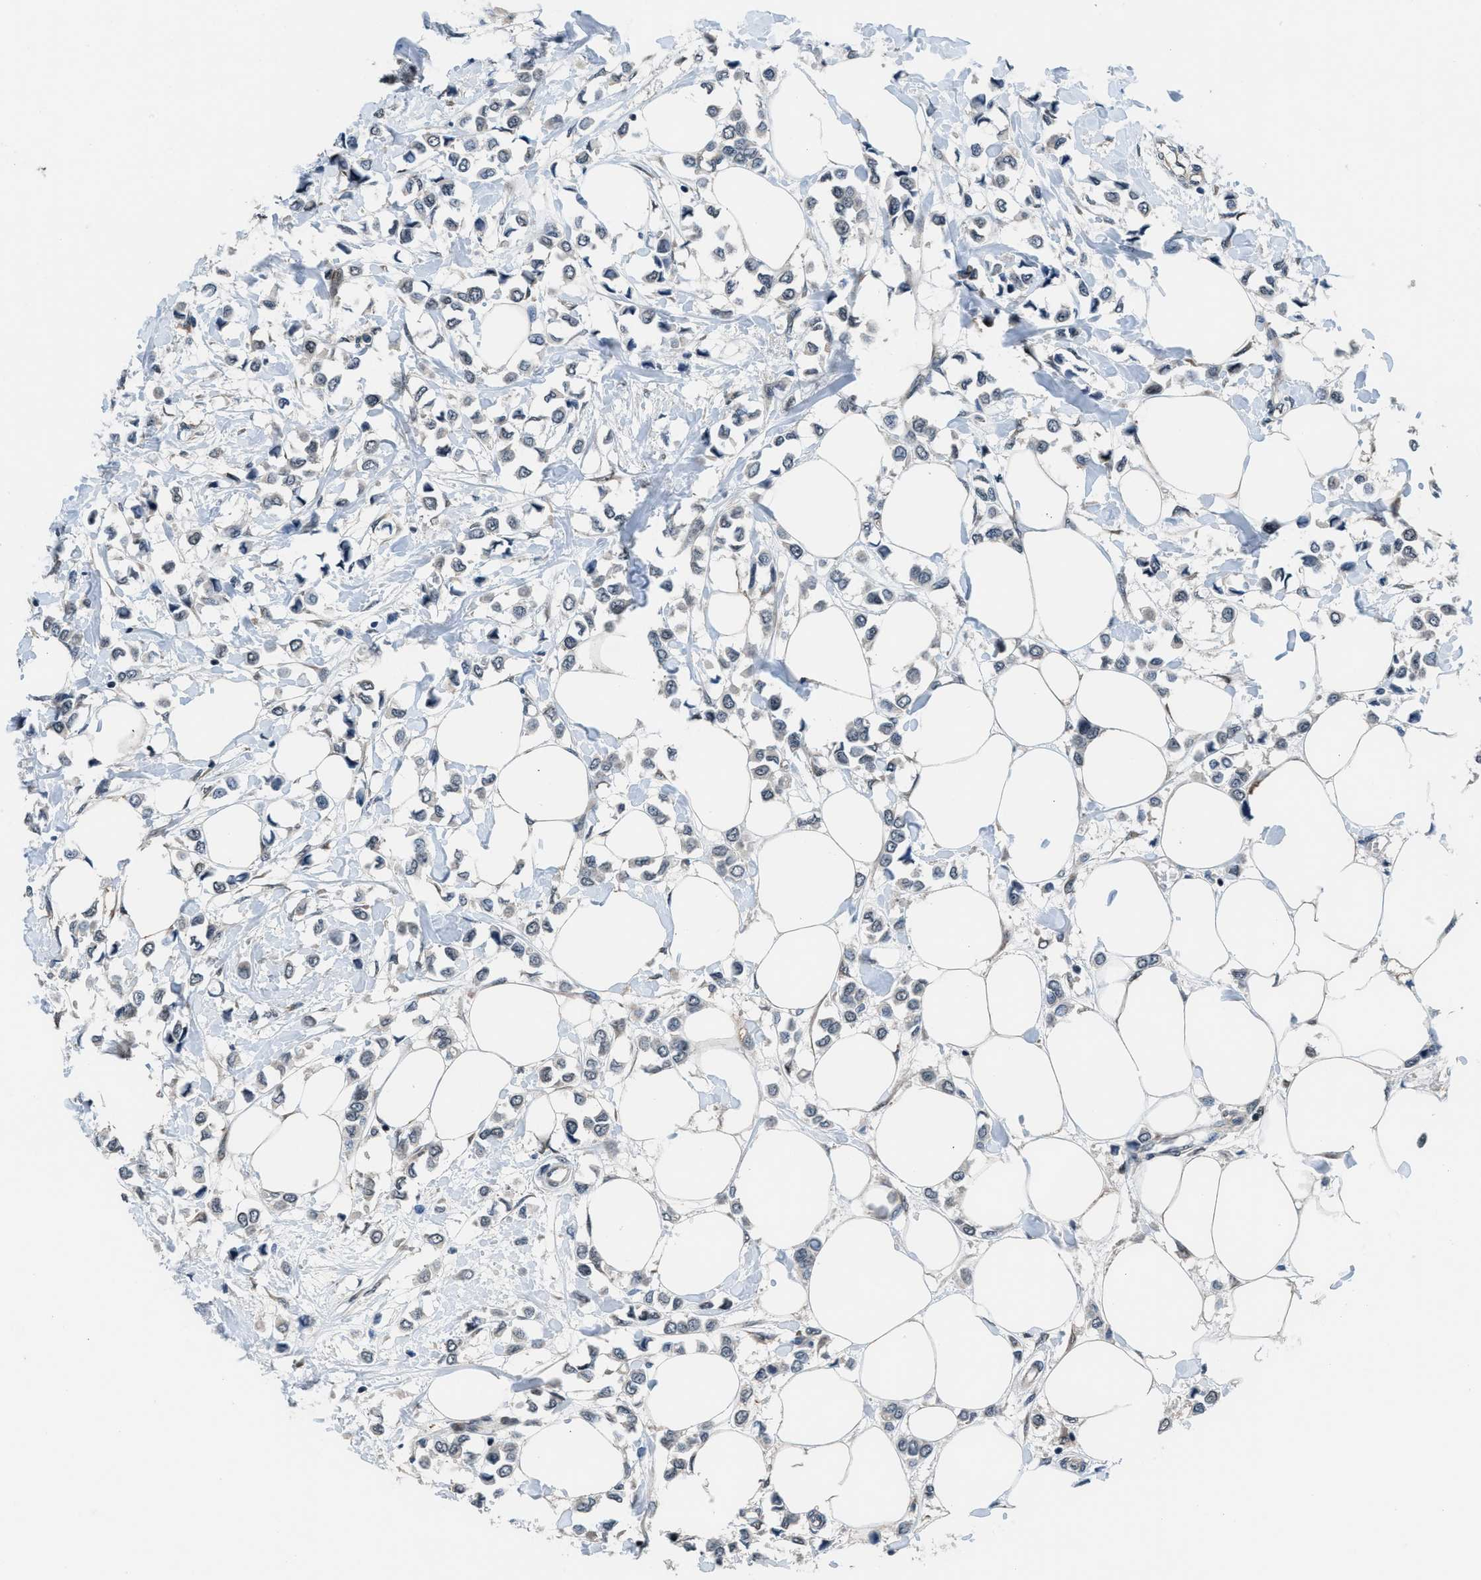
{"staining": {"intensity": "negative", "quantity": "none", "location": "none"}, "tissue": "breast cancer", "cell_type": "Tumor cells", "image_type": "cancer", "snomed": [{"axis": "morphology", "description": "Lobular carcinoma"}, {"axis": "topography", "description": "Breast"}], "caption": "Immunohistochemical staining of breast lobular carcinoma demonstrates no significant positivity in tumor cells. (Brightfield microscopy of DAB (3,3'-diaminobenzidine) immunohistochemistry (IHC) at high magnification).", "gene": "SETD5", "patient": {"sex": "female", "age": 51}}